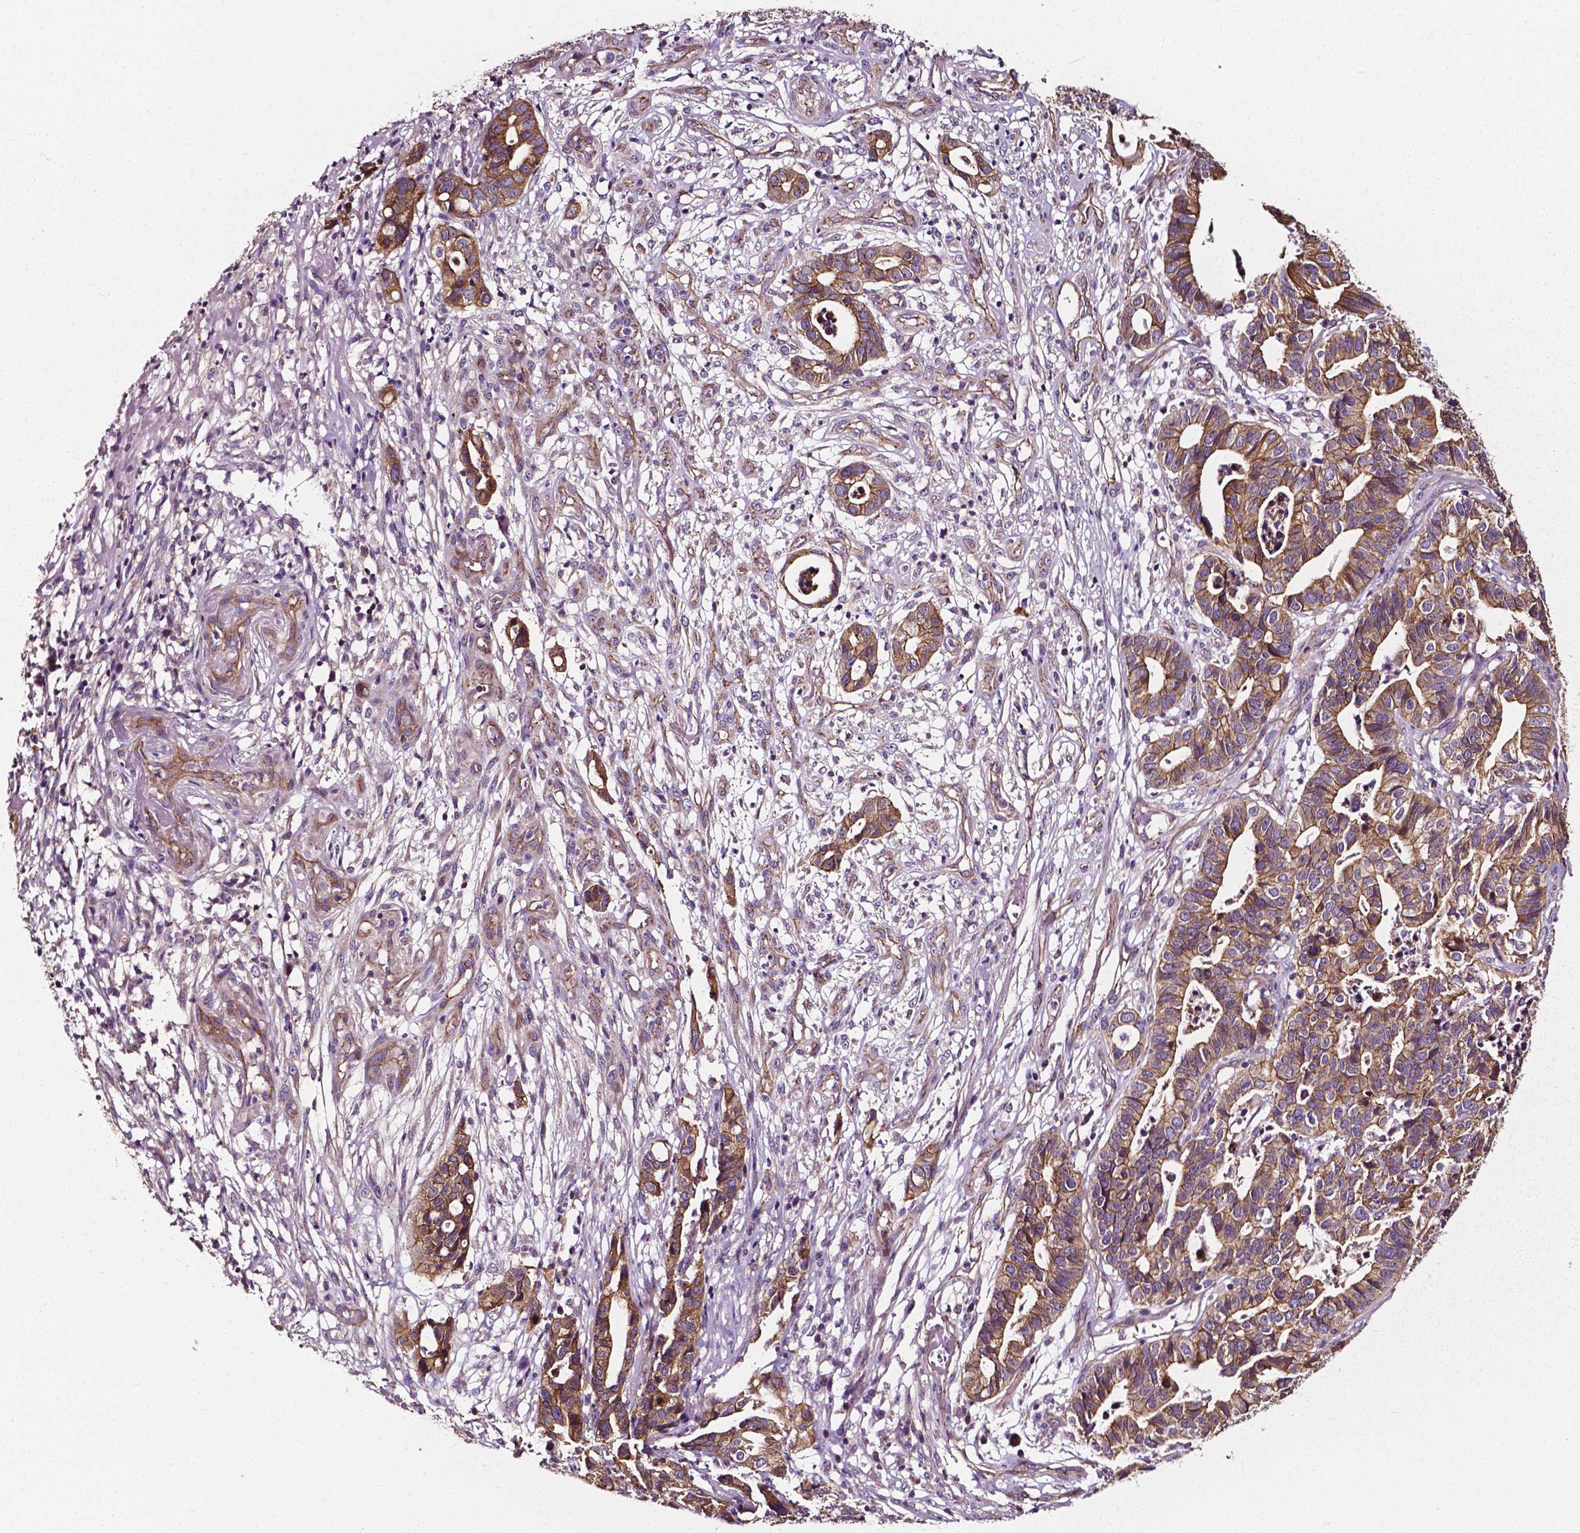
{"staining": {"intensity": "moderate", "quantity": ">75%", "location": "cytoplasmic/membranous"}, "tissue": "stomach cancer", "cell_type": "Tumor cells", "image_type": "cancer", "snomed": [{"axis": "morphology", "description": "Adenocarcinoma, NOS"}, {"axis": "topography", "description": "Stomach, upper"}], "caption": "This is a micrograph of IHC staining of stomach cancer (adenocarcinoma), which shows moderate staining in the cytoplasmic/membranous of tumor cells.", "gene": "ATG16L1", "patient": {"sex": "female", "age": 67}}